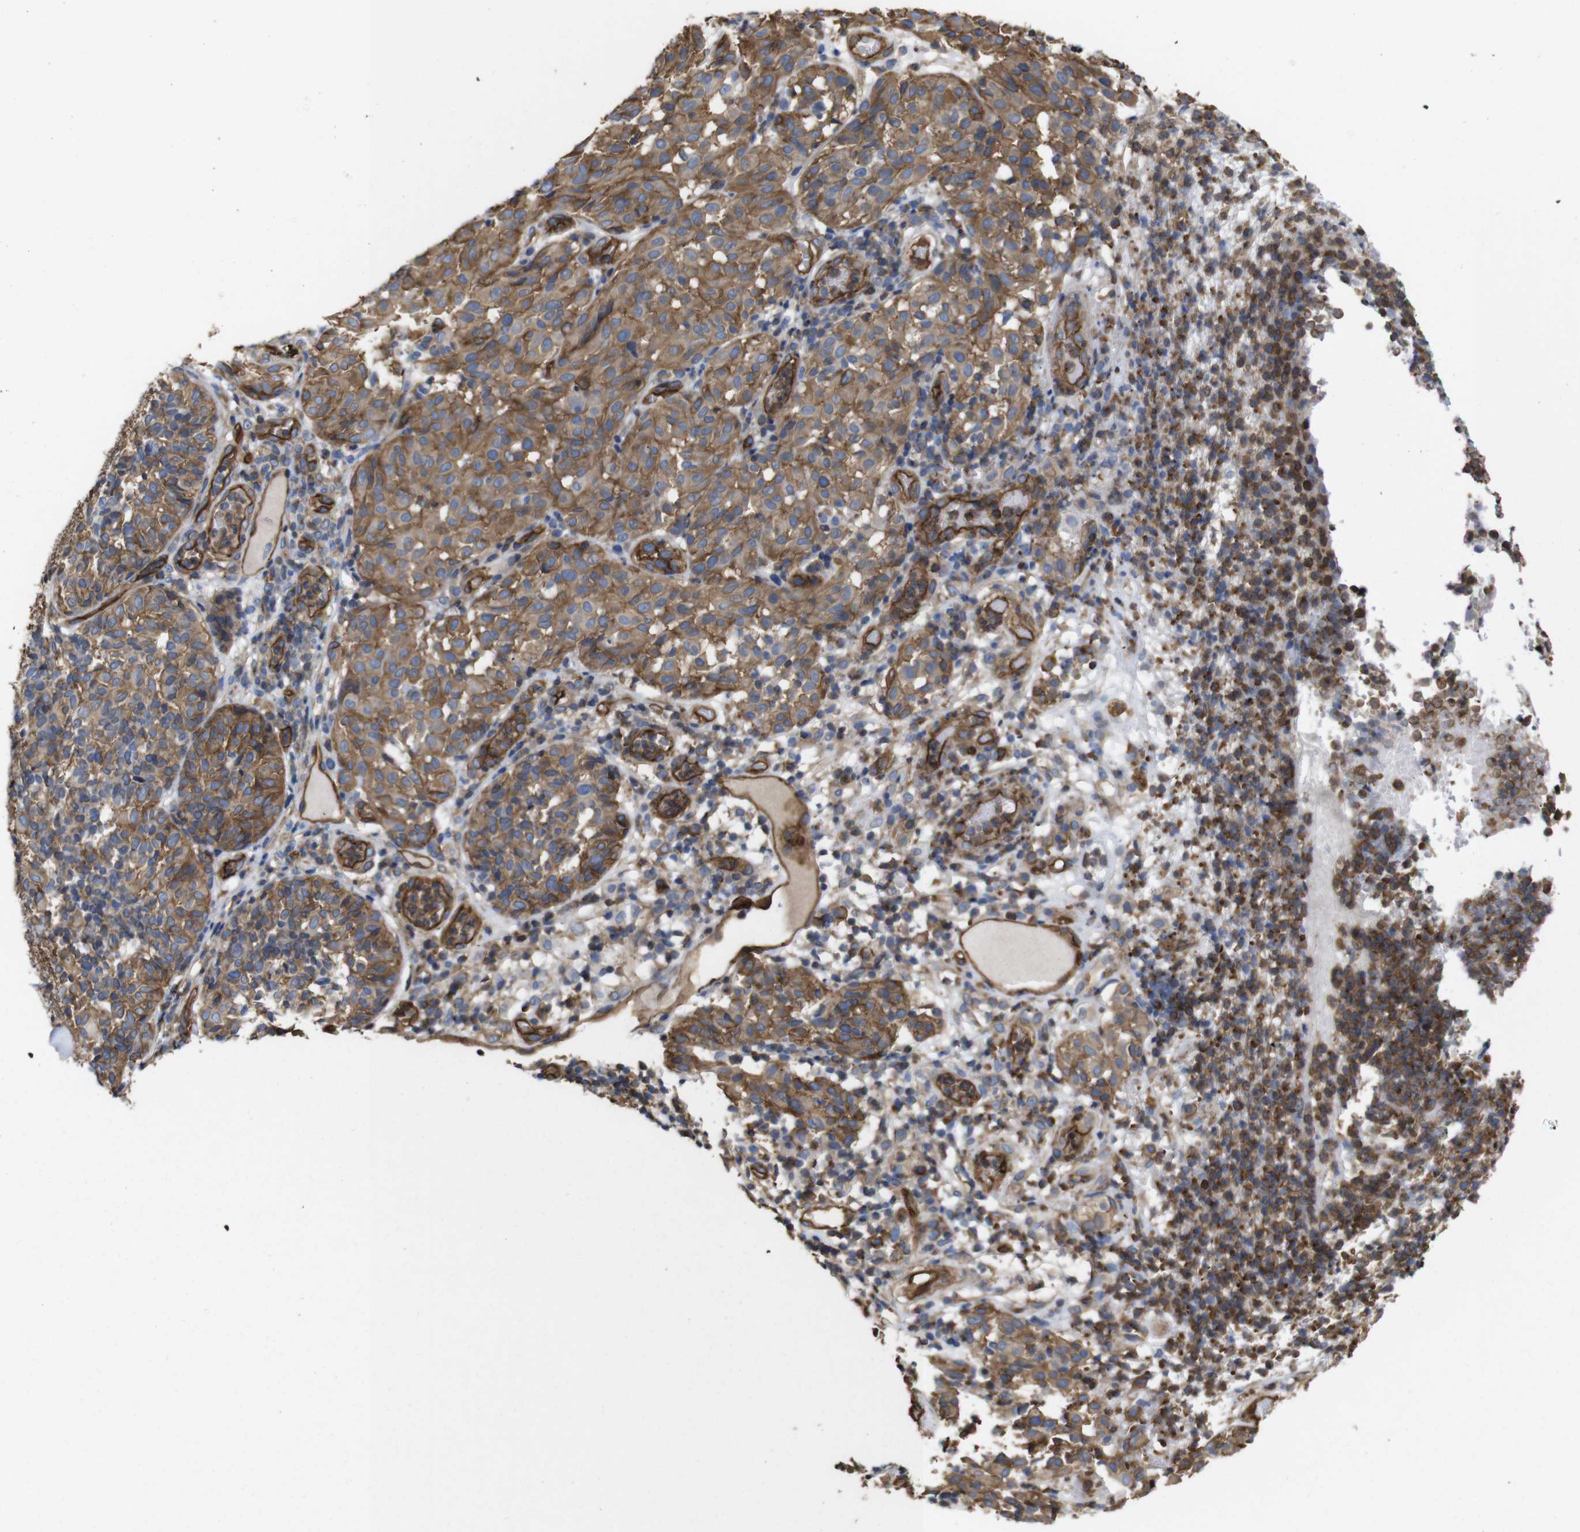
{"staining": {"intensity": "moderate", "quantity": ">75%", "location": "cytoplasmic/membranous"}, "tissue": "melanoma", "cell_type": "Tumor cells", "image_type": "cancer", "snomed": [{"axis": "morphology", "description": "Malignant melanoma, NOS"}, {"axis": "topography", "description": "Skin"}], "caption": "High-magnification brightfield microscopy of malignant melanoma stained with DAB (3,3'-diaminobenzidine) (brown) and counterstained with hematoxylin (blue). tumor cells exhibit moderate cytoplasmic/membranous expression is identified in about>75% of cells.", "gene": "SPTBN1", "patient": {"sex": "female", "age": 46}}